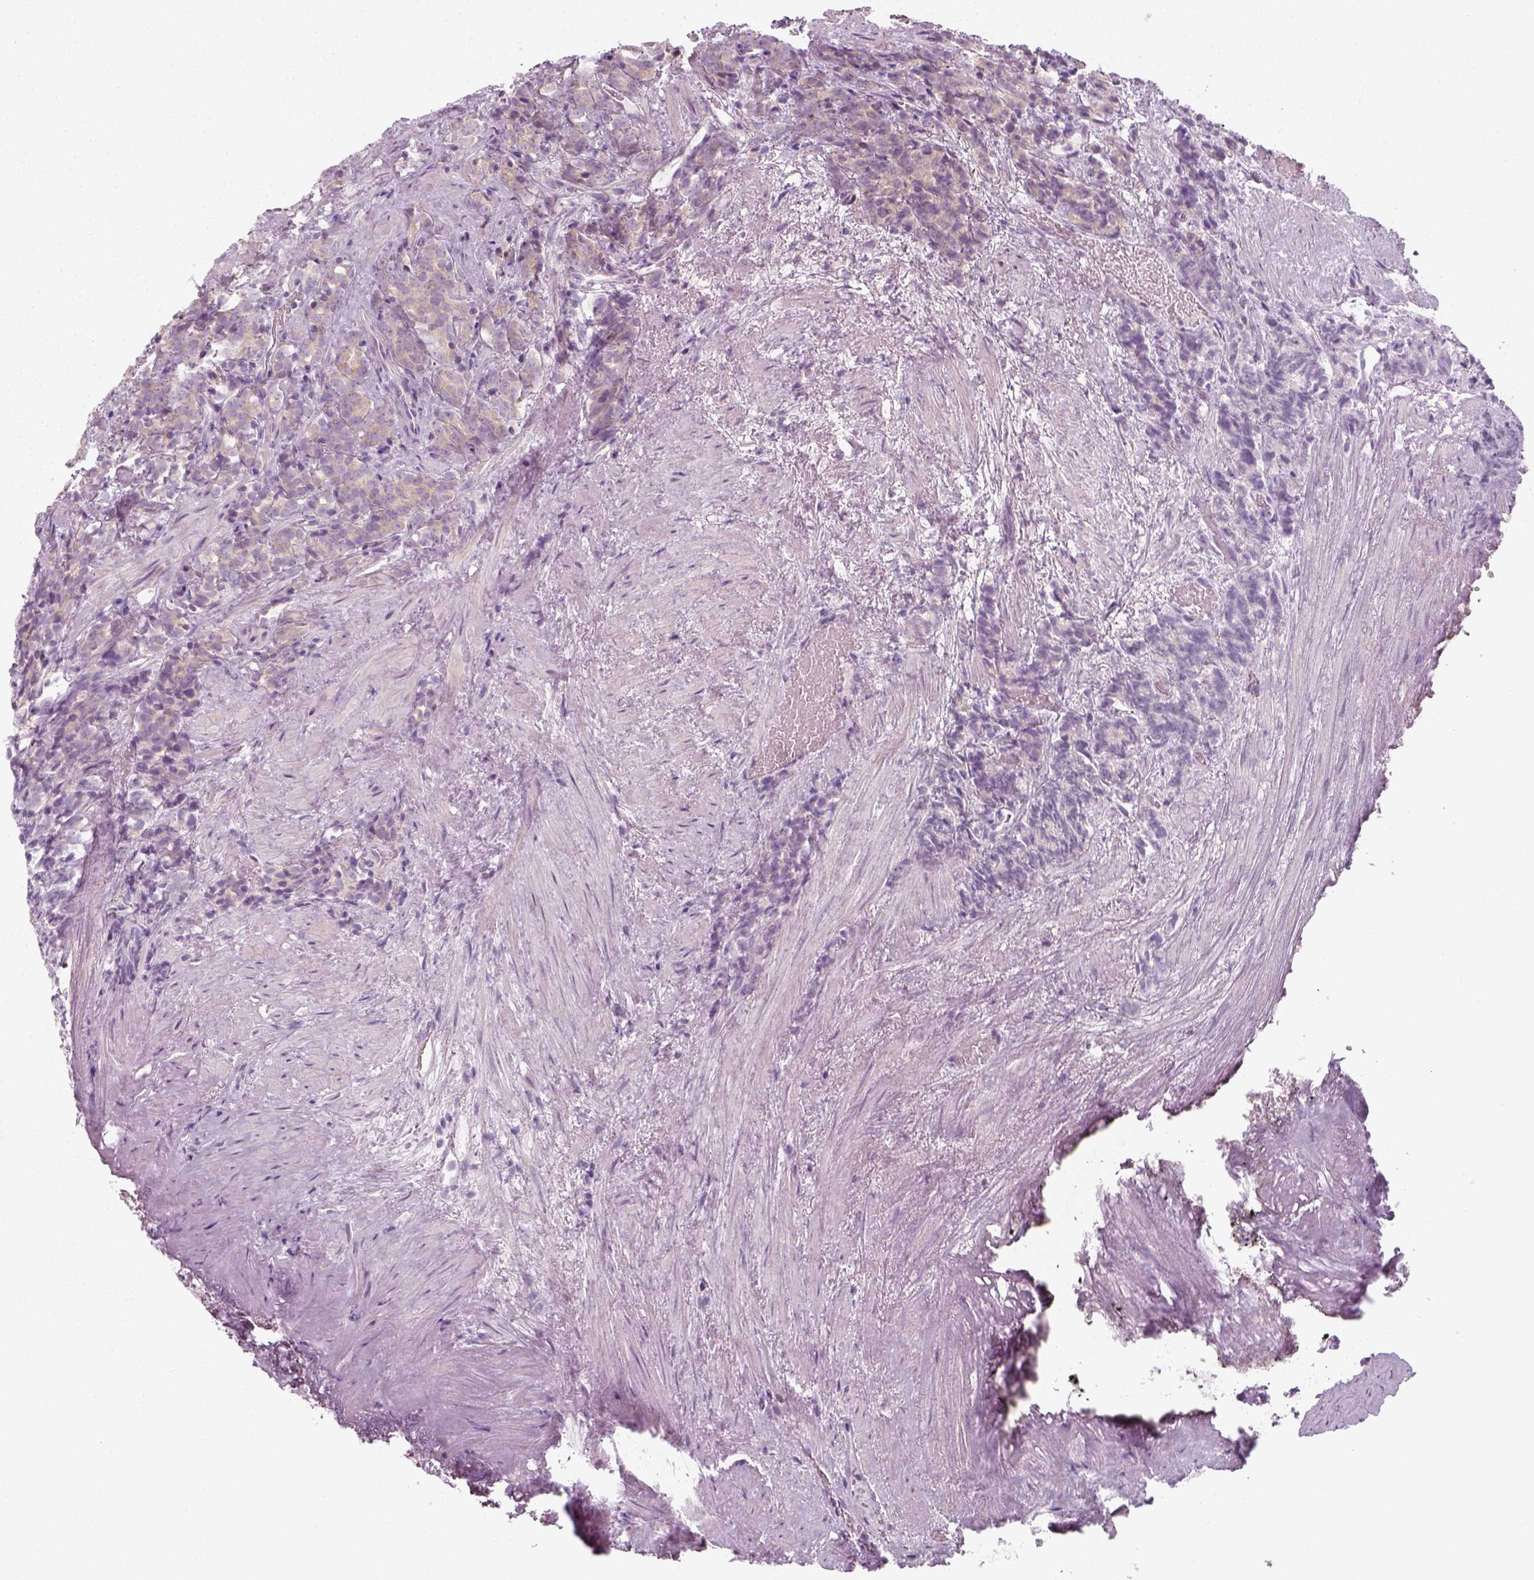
{"staining": {"intensity": "weak", "quantity": "<25%", "location": "cytoplasmic/membranous"}, "tissue": "prostate cancer", "cell_type": "Tumor cells", "image_type": "cancer", "snomed": [{"axis": "morphology", "description": "Adenocarcinoma, High grade"}, {"axis": "topography", "description": "Prostate"}], "caption": "IHC image of neoplastic tissue: prostate cancer stained with DAB (3,3'-diaminobenzidine) demonstrates no significant protein staining in tumor cells.", "gene": "PRAME", "patient": {"sex": "male", "age": 84}}